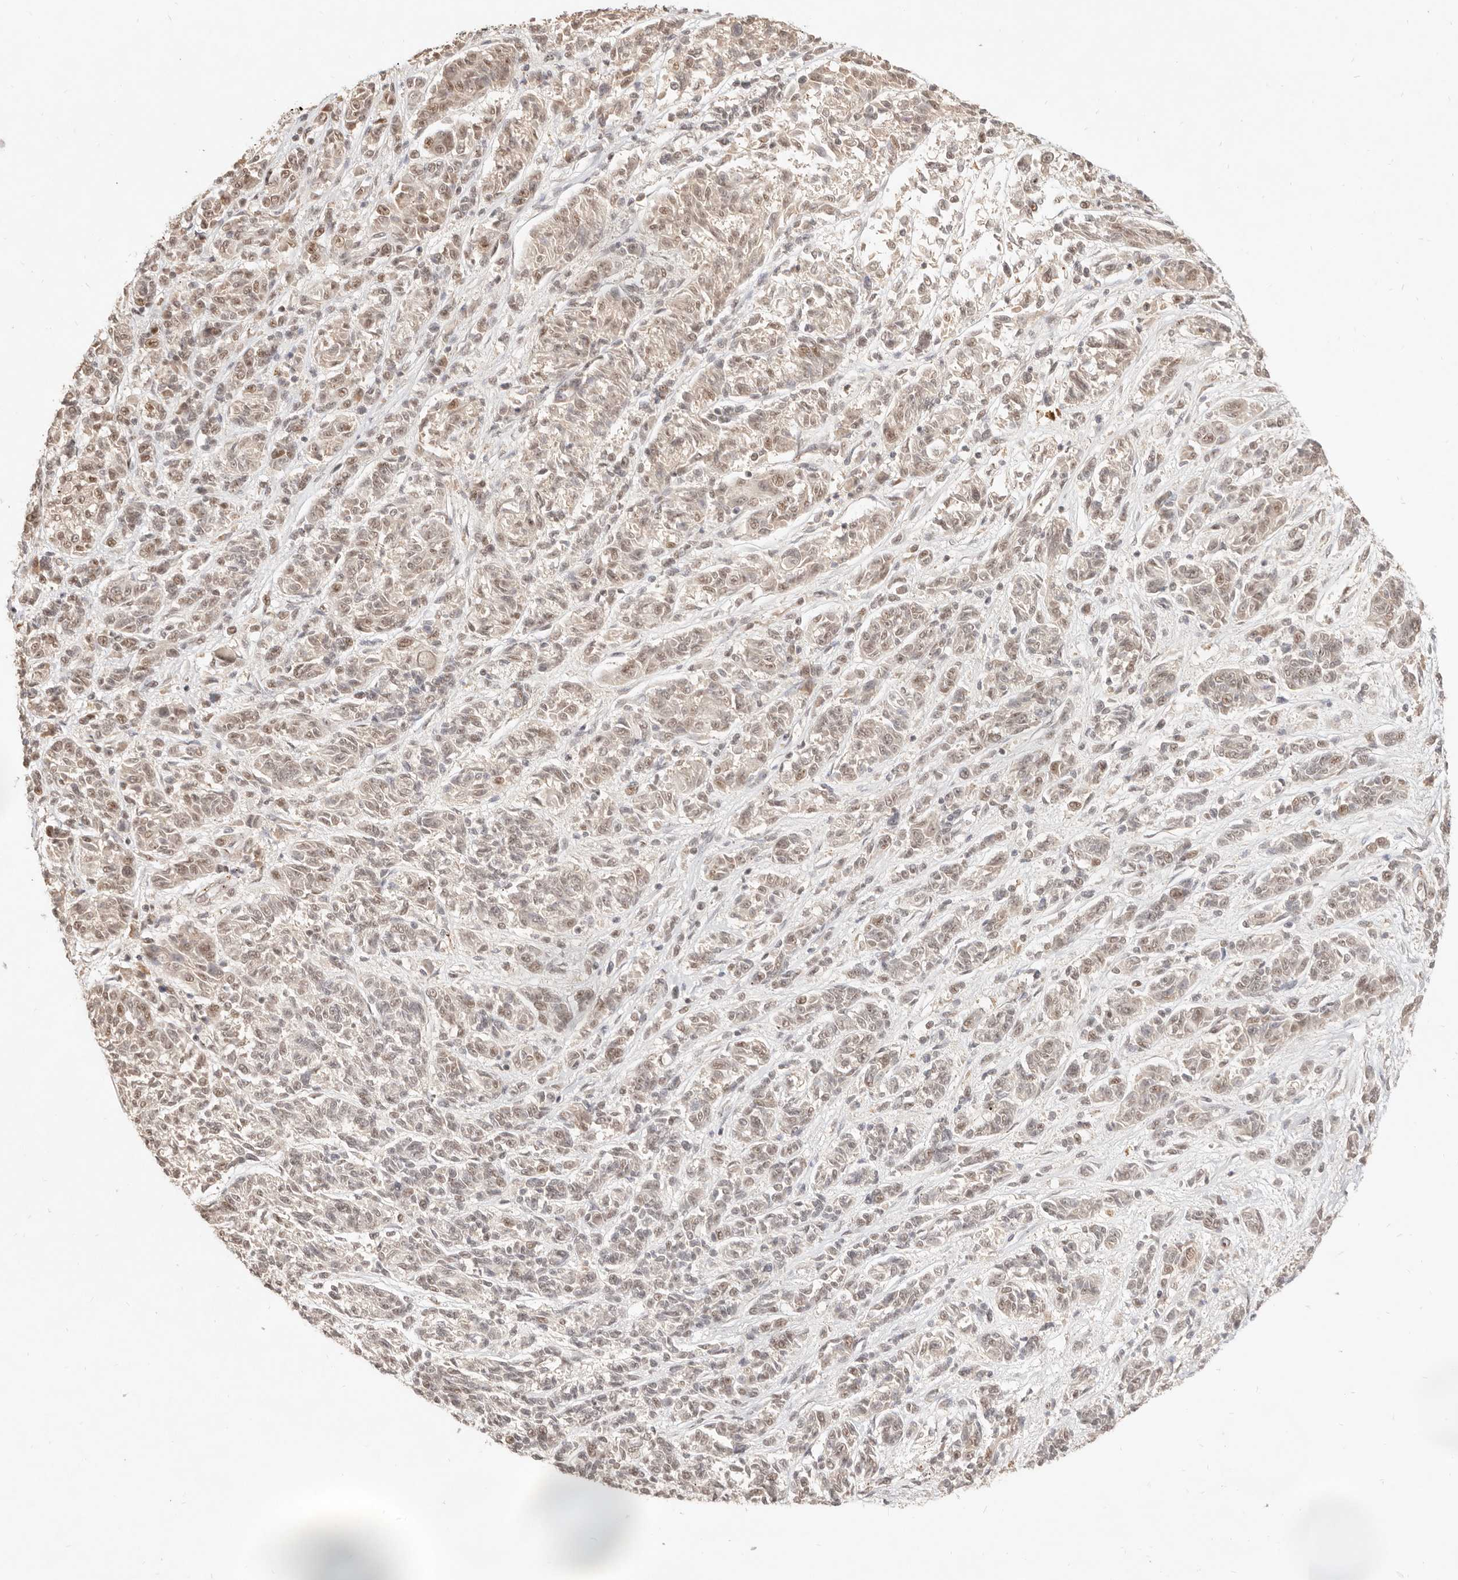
{"staining": {"intensity": "moderate", "quantity": ">75%", "location": "nuclear"}, "tissue": "melanoma", "cell_type": "Tumor cells", "image_type": "cancer", "snomed": [{"axis": "morphology", "description": "Malignant melanoma, NOS"}, {"axis": "topography", "description": "Skin"}], "caption": "Malignant melanoma was stained to show a protein in brown. There is medium levels of moderate nuclear expression in approximately >75% of tumor cells. Nuclei are stained in blue.", "gene": "MEP1A", "patient": {"sex": "male", "age": 53}}